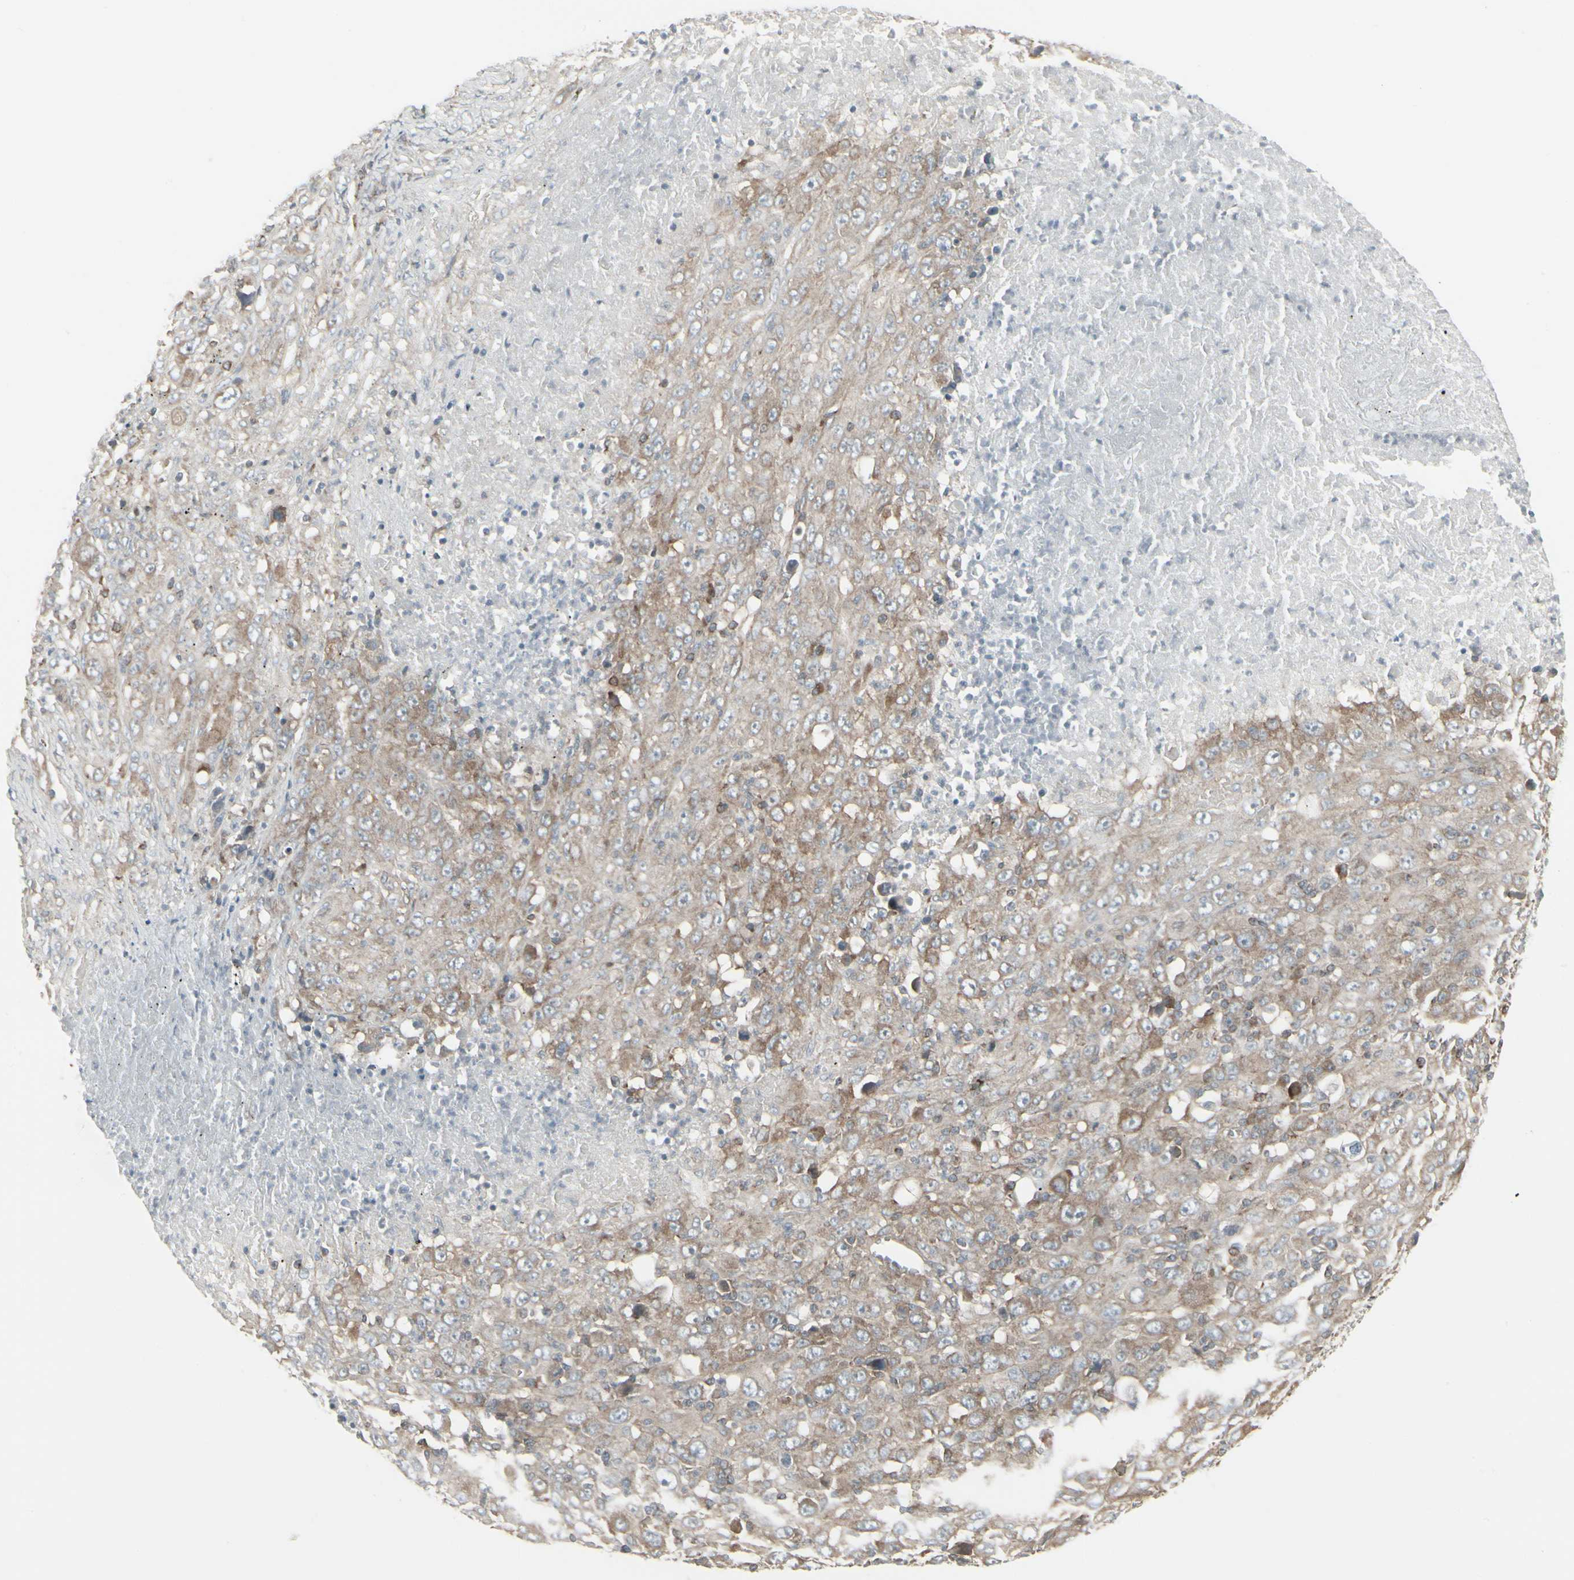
{"staining": {"intensity": "moderate", "quantity": ">75%", "location": "cytoplasmic/membranous"}, "tissue": "melanoma", "cell_type": "Tumor cells", "image_type": "cancer", "snomed": [{"axis": "morphology", "description": "Malignant melanoma, Metastatic site"}, {"axis": "topography", "description": "Skin"}], "caption": "Melanoma stained with immunohistochemistry exhibits moderate cytoplasmic/membranous staining in approximately >75% of tumor cells.", "gene": "EPS15", "patient": {"sex": "female", "age": 56}}